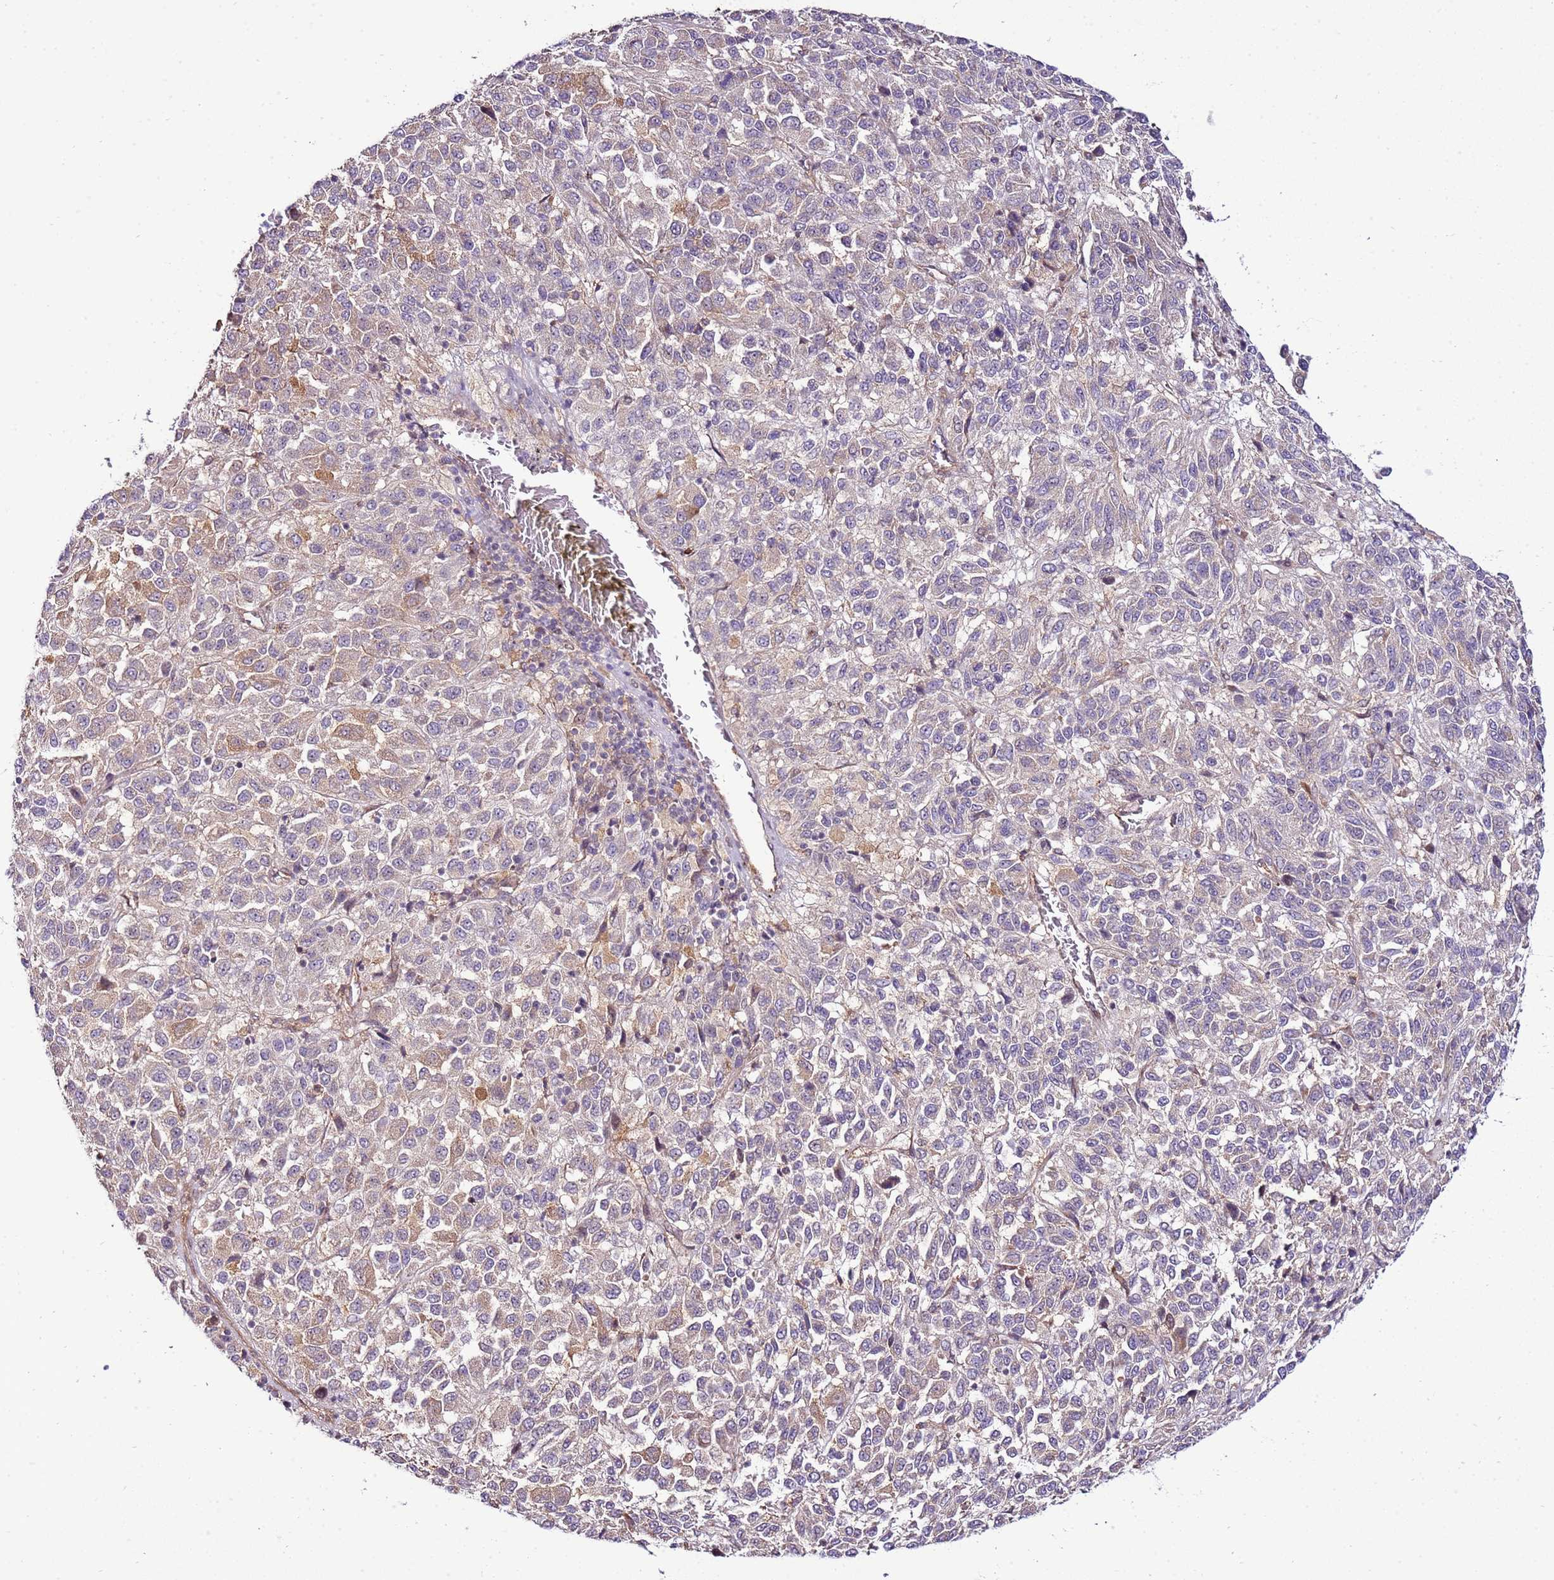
{"staining": {"intensity": "weak", "quantity": "<25%", "location": "cytoplasmic/membranous"}, "tissue": "melanoma", "cell_type": "Tumor cells", "image_type": "cancer", "snomed": [{"axis": "morphology", "description": "Malignant melanoma, Metastatic site"}, {"axis": "topography", "description": "Lung"}], "caption": "Melanoma was stained to show a protein in brown. There is no significant expression in tumor cells.", "gene": "SCARA3", "patient": {"sex": "male", "age": 64}}